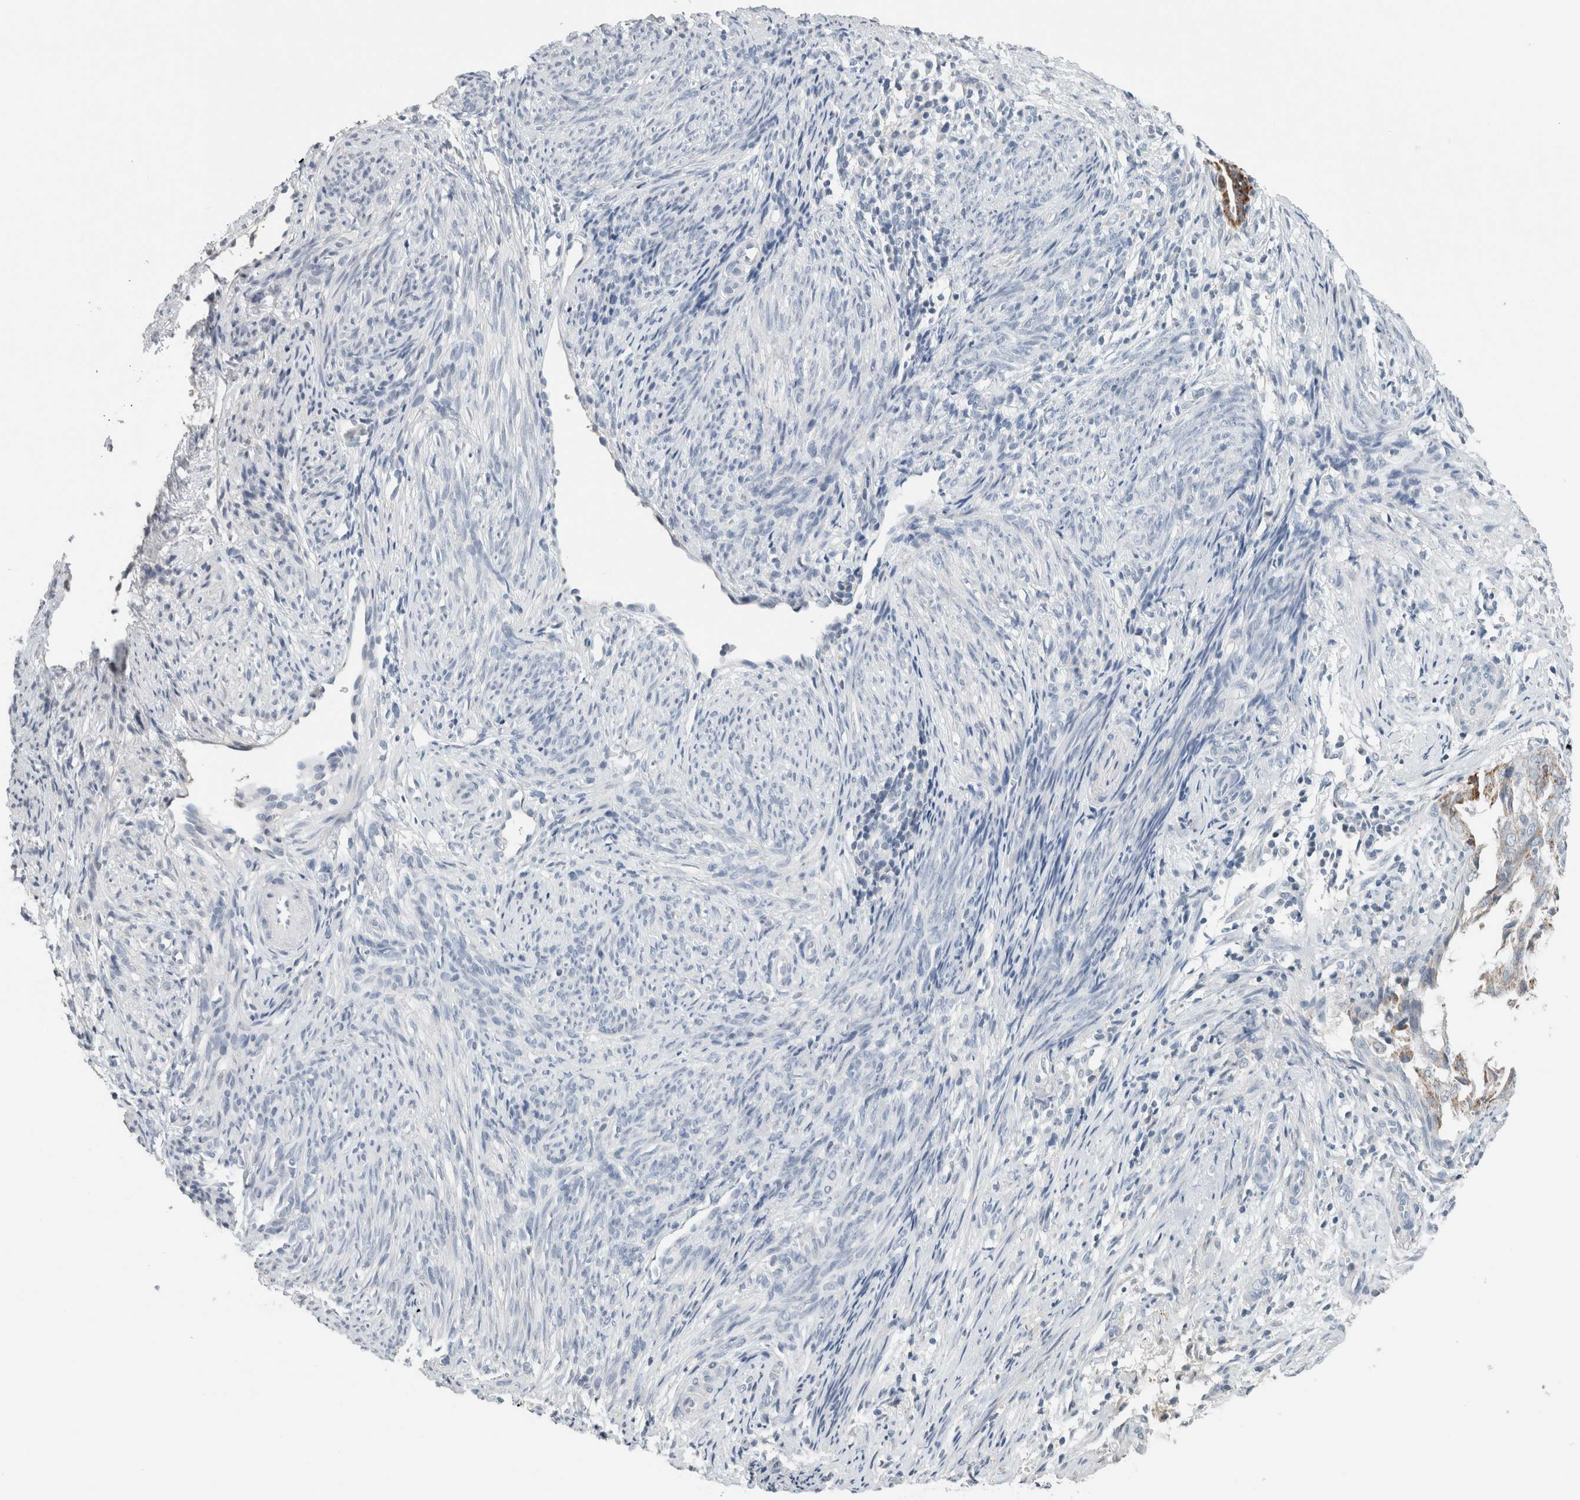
{"staining": {"intensity": "moderate", "quantity": "<25%", "location": "cytoplasmic/membranous"}, "tissue": "endometrial cancer", "cell_type": "Tumor cells", "image_type": "cancer", "snomed": [{"axis": "morphology", "description": "Adenocarcinoma, NOS"}, {"axis": "topography", "description": "Endometrium"}], "caption": "Endometrial adenocarcinoma stained with a brown dye shows moderate cytoplasmic/membranous positive expression in about <25% of tumor cells.", "gene": "CRAT", "patient": {"sex": "female", "age": 58}}